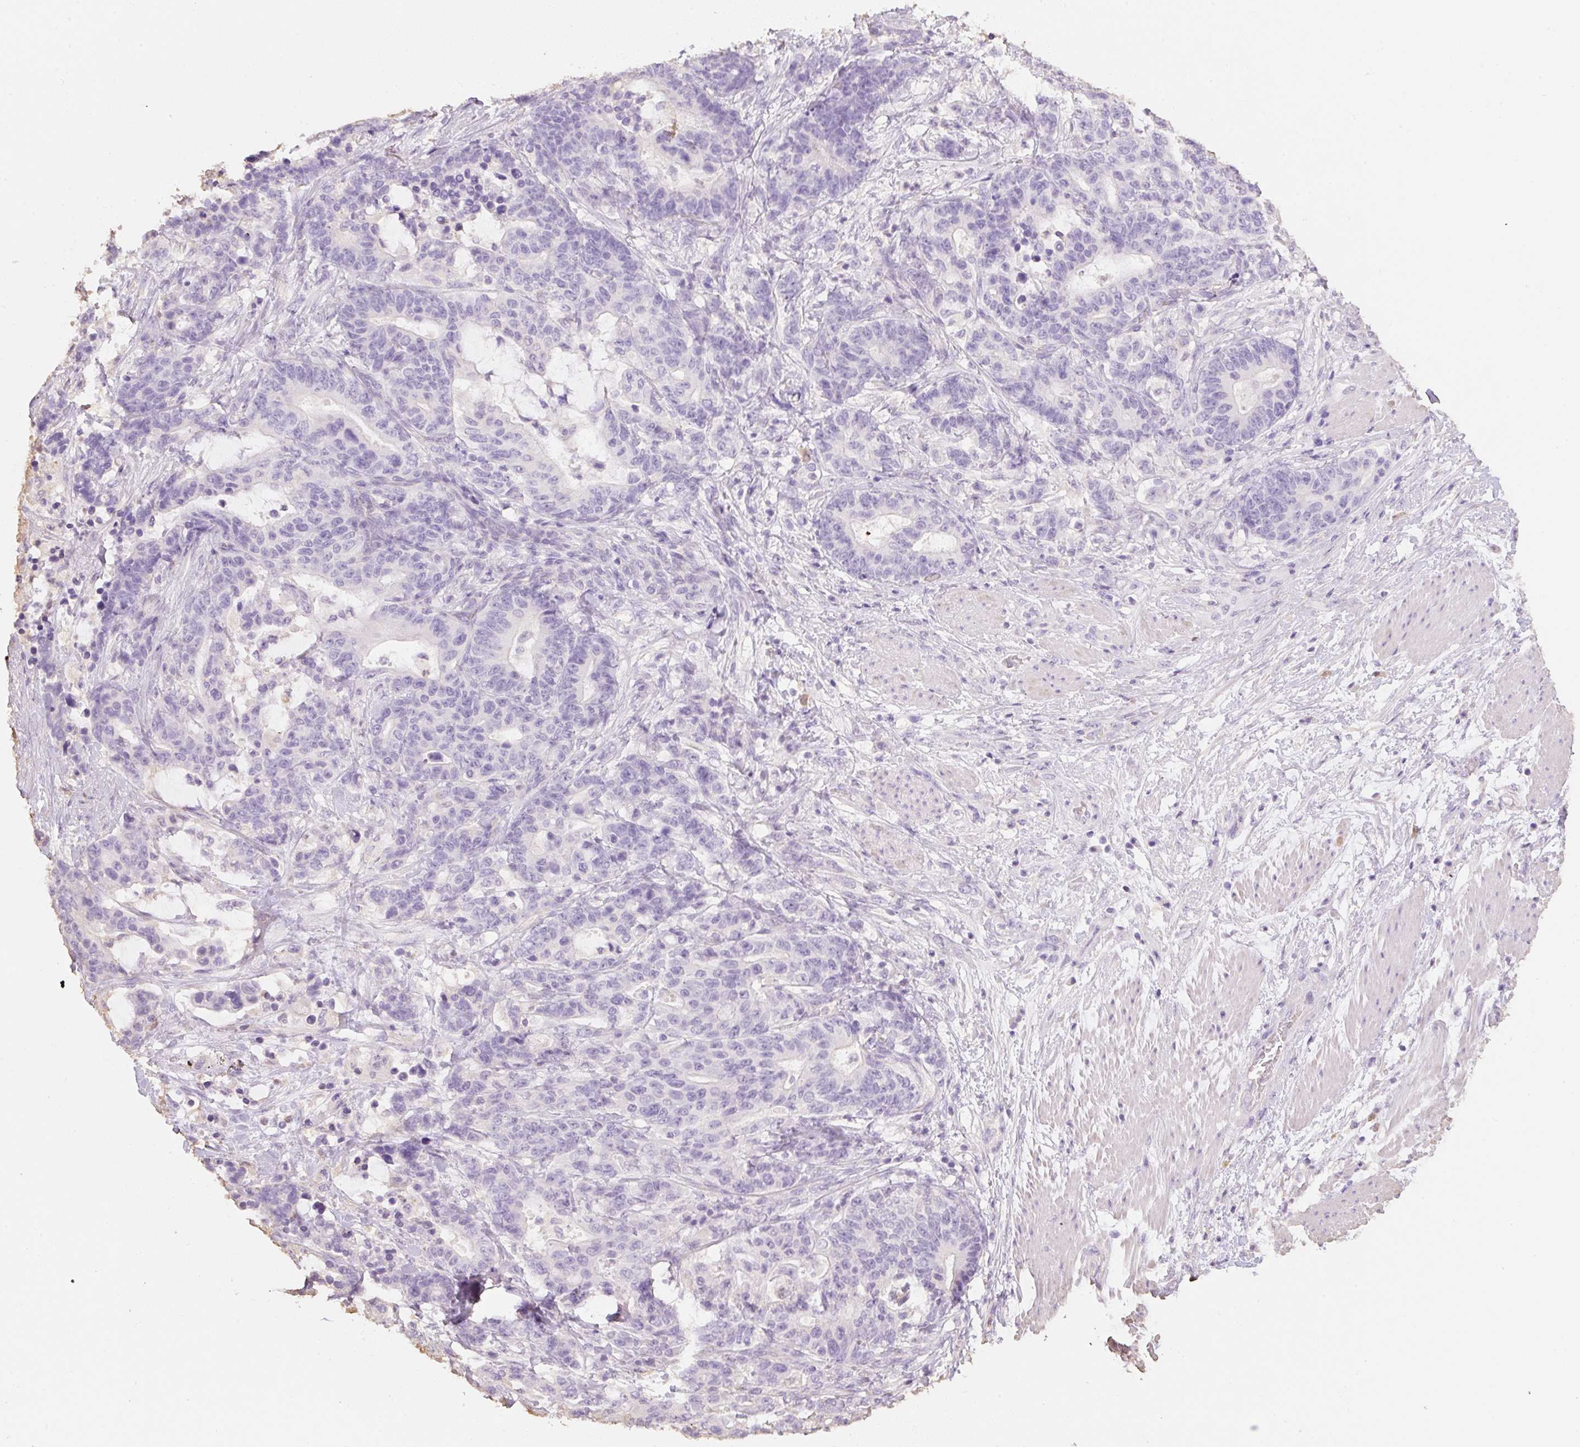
{"staining": {"intensity": "negative", "quantity": "none", "location": "none"}, "tissue": "stomach cancer", "cell_type": "Tumor cells", "image_type": "cancer", "snomed": [{"axis": "morphology", "description": "Normal tissue, NOS"}, {"axis": "morphology", "description": "Adenocarcinoma, NOS"}, {"axis": "topography", "description": "Stomach"}], "caption": "Protein analysis of adenocarcinoma (stomach) reveals no significant positivity in tumor cells.", "gene": "MBOAT7", "patient": {"sex": "female", "age": 64}}